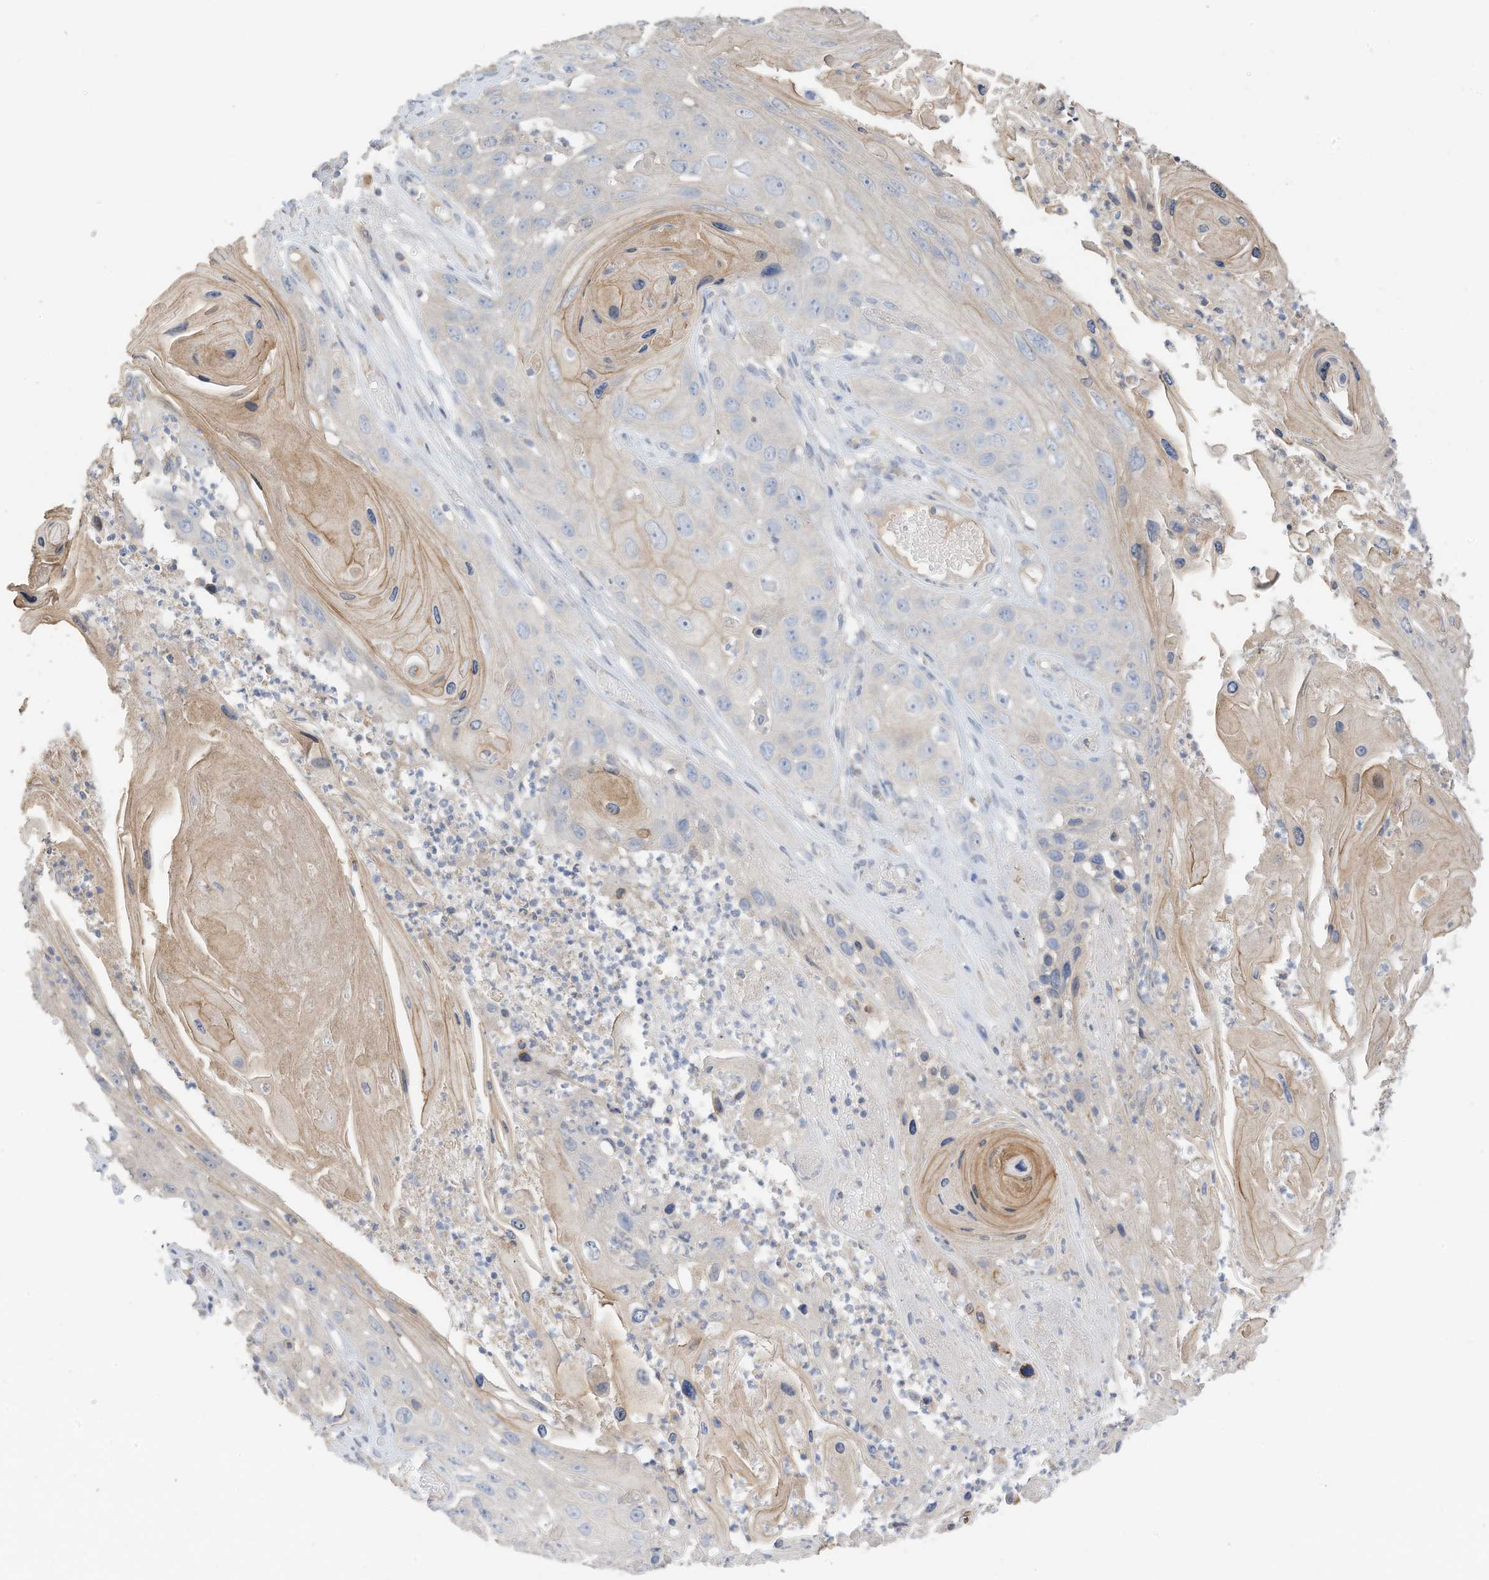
{"staining": {"intensity": "moderate", "quantity": "<25%", "location": "cytoplasmic/membranous"}, "tissue": "skin cancer", "cell_type": "Tumor cells", "image_type": "cancer", "snomed": [{"axis": "morphology", "description": "Squamous cell carcinoma, NOS"}, {"axis": "topography", "description": "Skin"}], "caption": "Immunohistochemical staining of human squamous cell carcinoma (skin) reveals low levels of moderate cytoplasmic/membranous protein staining in about <25% of tumor cells.", "gene": "CAPN13", "patient": {"sex": "male", "age": 55}}